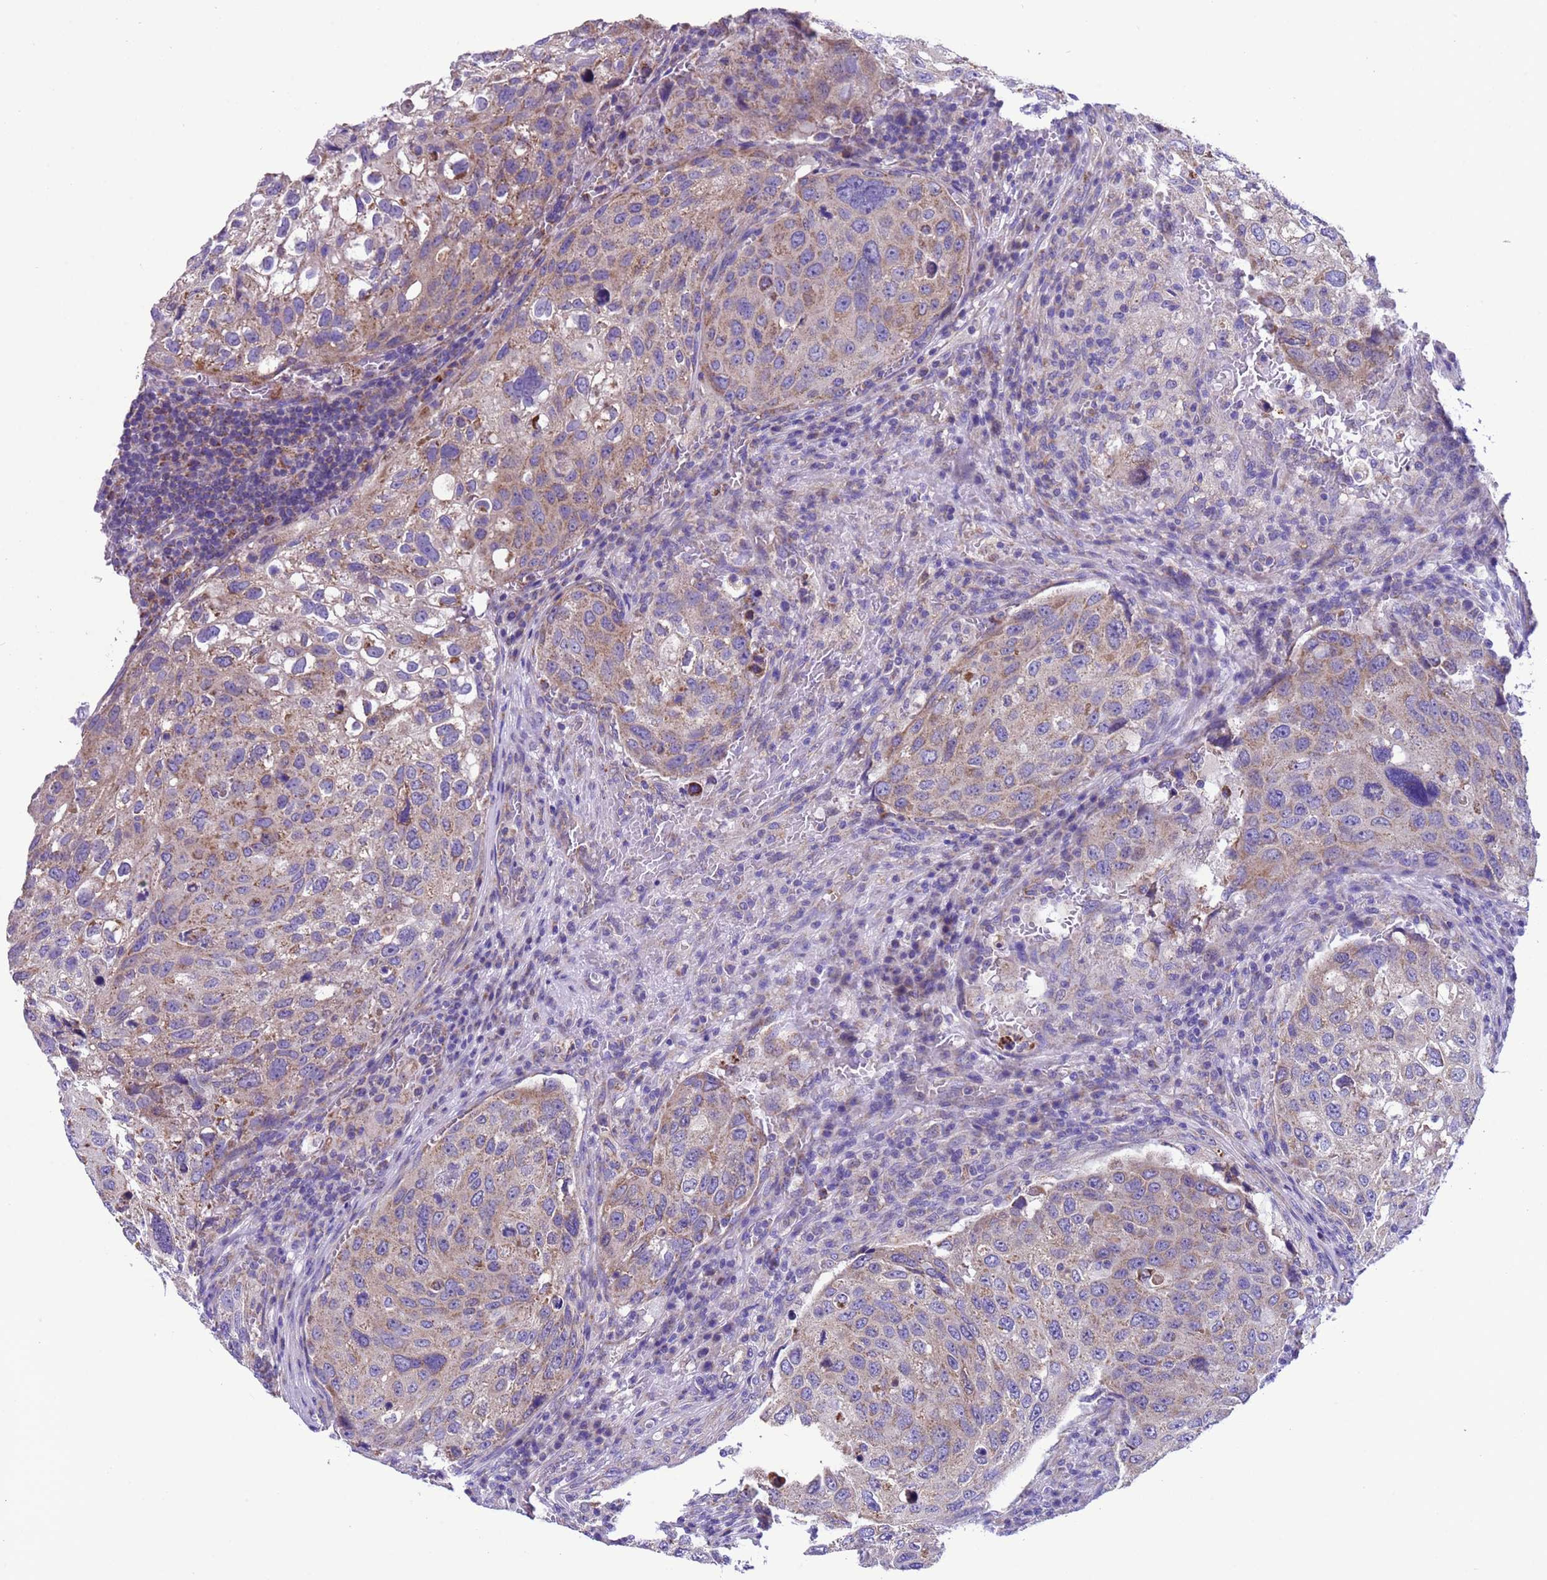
{"staining": {"intensity": "weak", "quantity": "25%-75%", "location": "cytoplasmic/membranous"}, "tissue": "urothelial cancer", "cell_type": "Tumor cells", "image_type": "cancer", "snomed": [{"axis": "morphology", "description": "Urothelial carcinoma, High grade"}, {"axis": "topography", "description": "Lymph node"}, {"axis": "topography", "description": "Urinary bladder"}], "caption": "Immunohistochemistry histopathology image of neoplastic tissue: urothelial cancer stained using IHC demonstrates low levels of weak protein expression localized specifically in the cytoplasmic/membranous of tumor cells, appearing as a cytoplasmic/membranous brown color.", "gene": "CCDC191", "patient": {"sex": "male", "age": 51}}